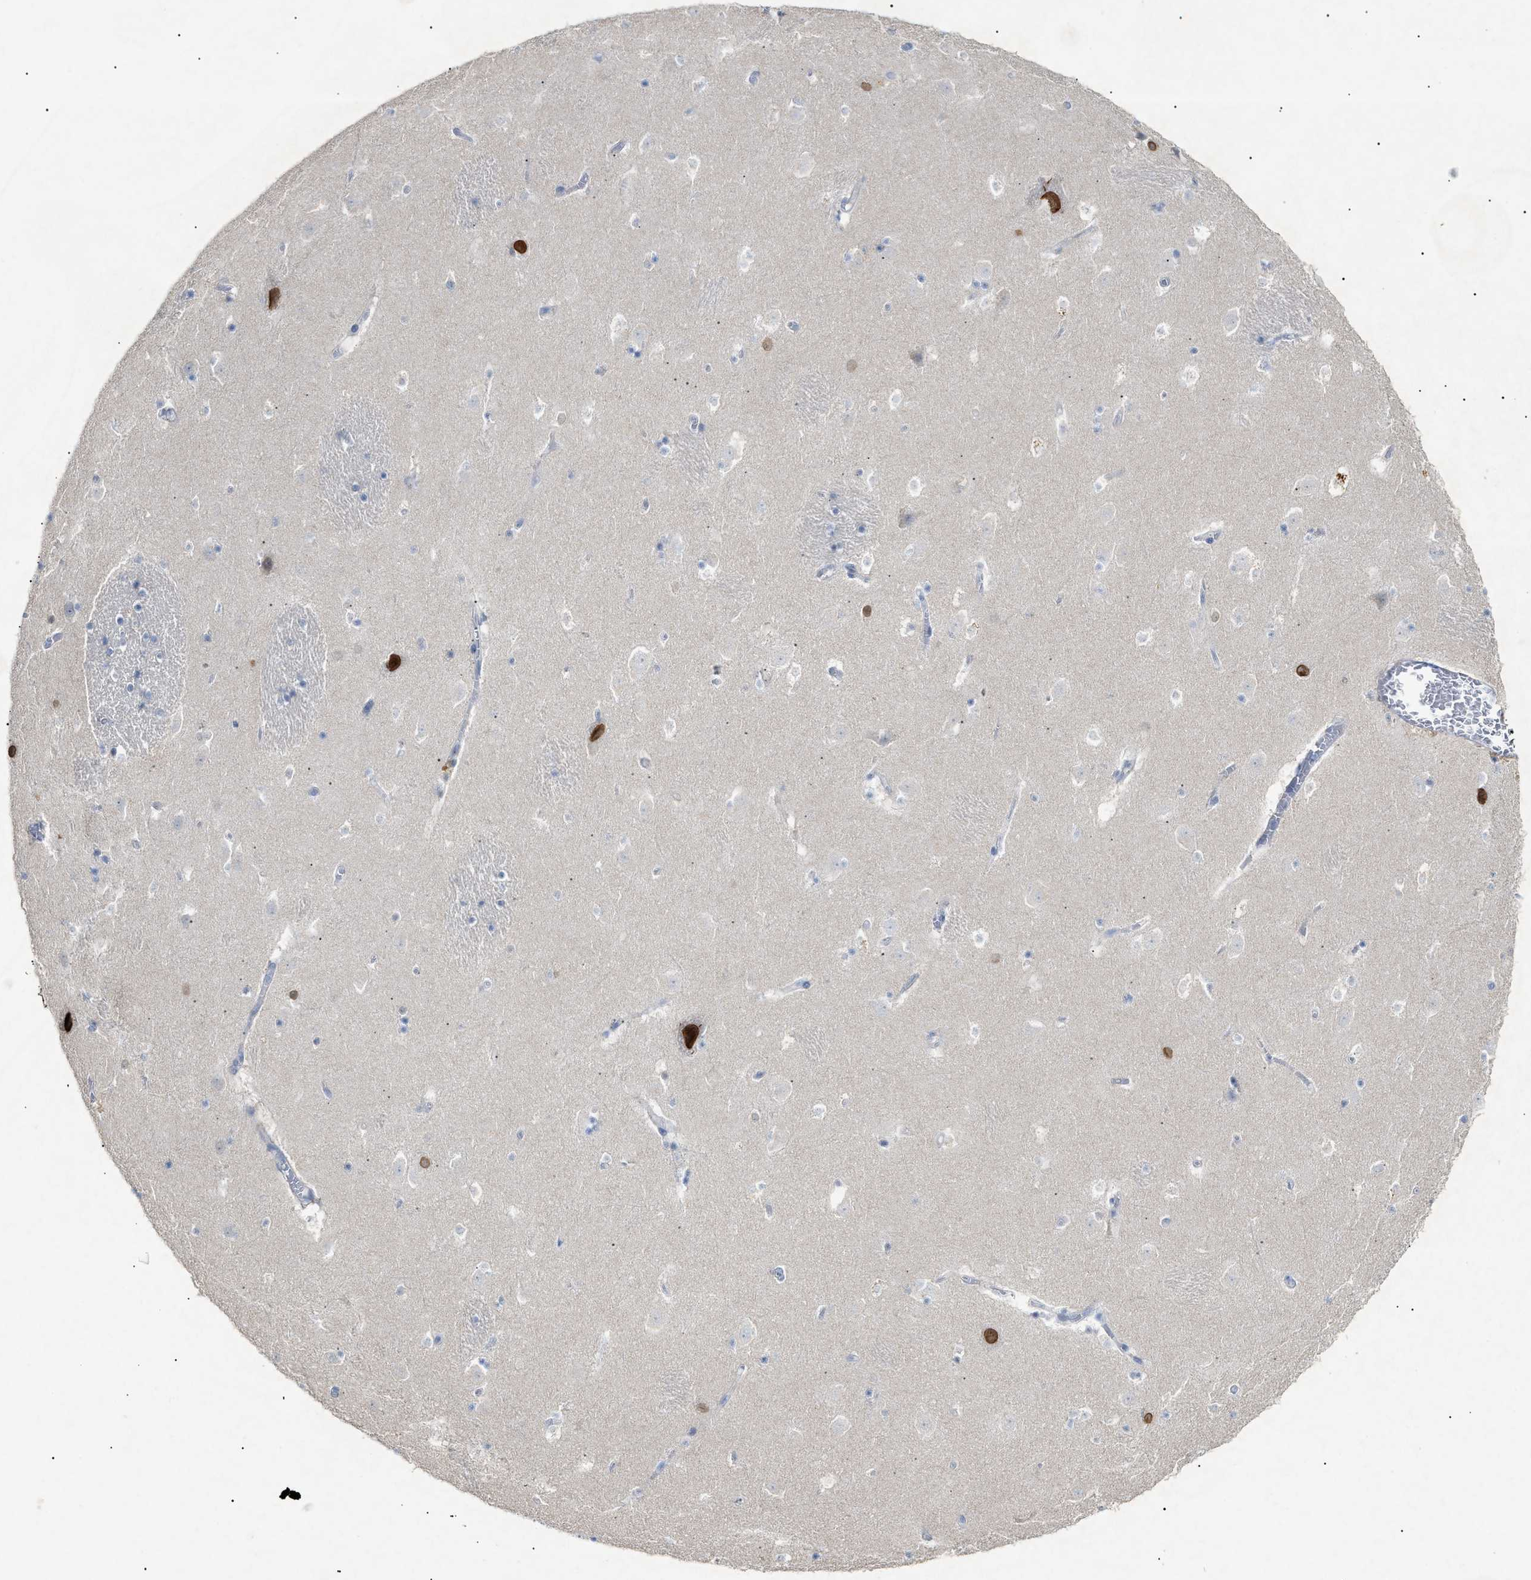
{"staining": {"intensity": "negative", "quantity": "none", "location": "none"}, "tissue": "caudate", "cell_type": "Glial cells", "image_type": "normal", "snomed": [{"axis": "morphology", "description": "Normal tissue, NOS"}, {"axis": "topography", "description": "Lateral ventricle wall"}], "caption": "This is an immunohistochemistry histopathology image of unremarkable caudate. There is no positivity in glial cells.", "gene": "SLC25A31", "patient": {"sex": "male", "age": 45}}